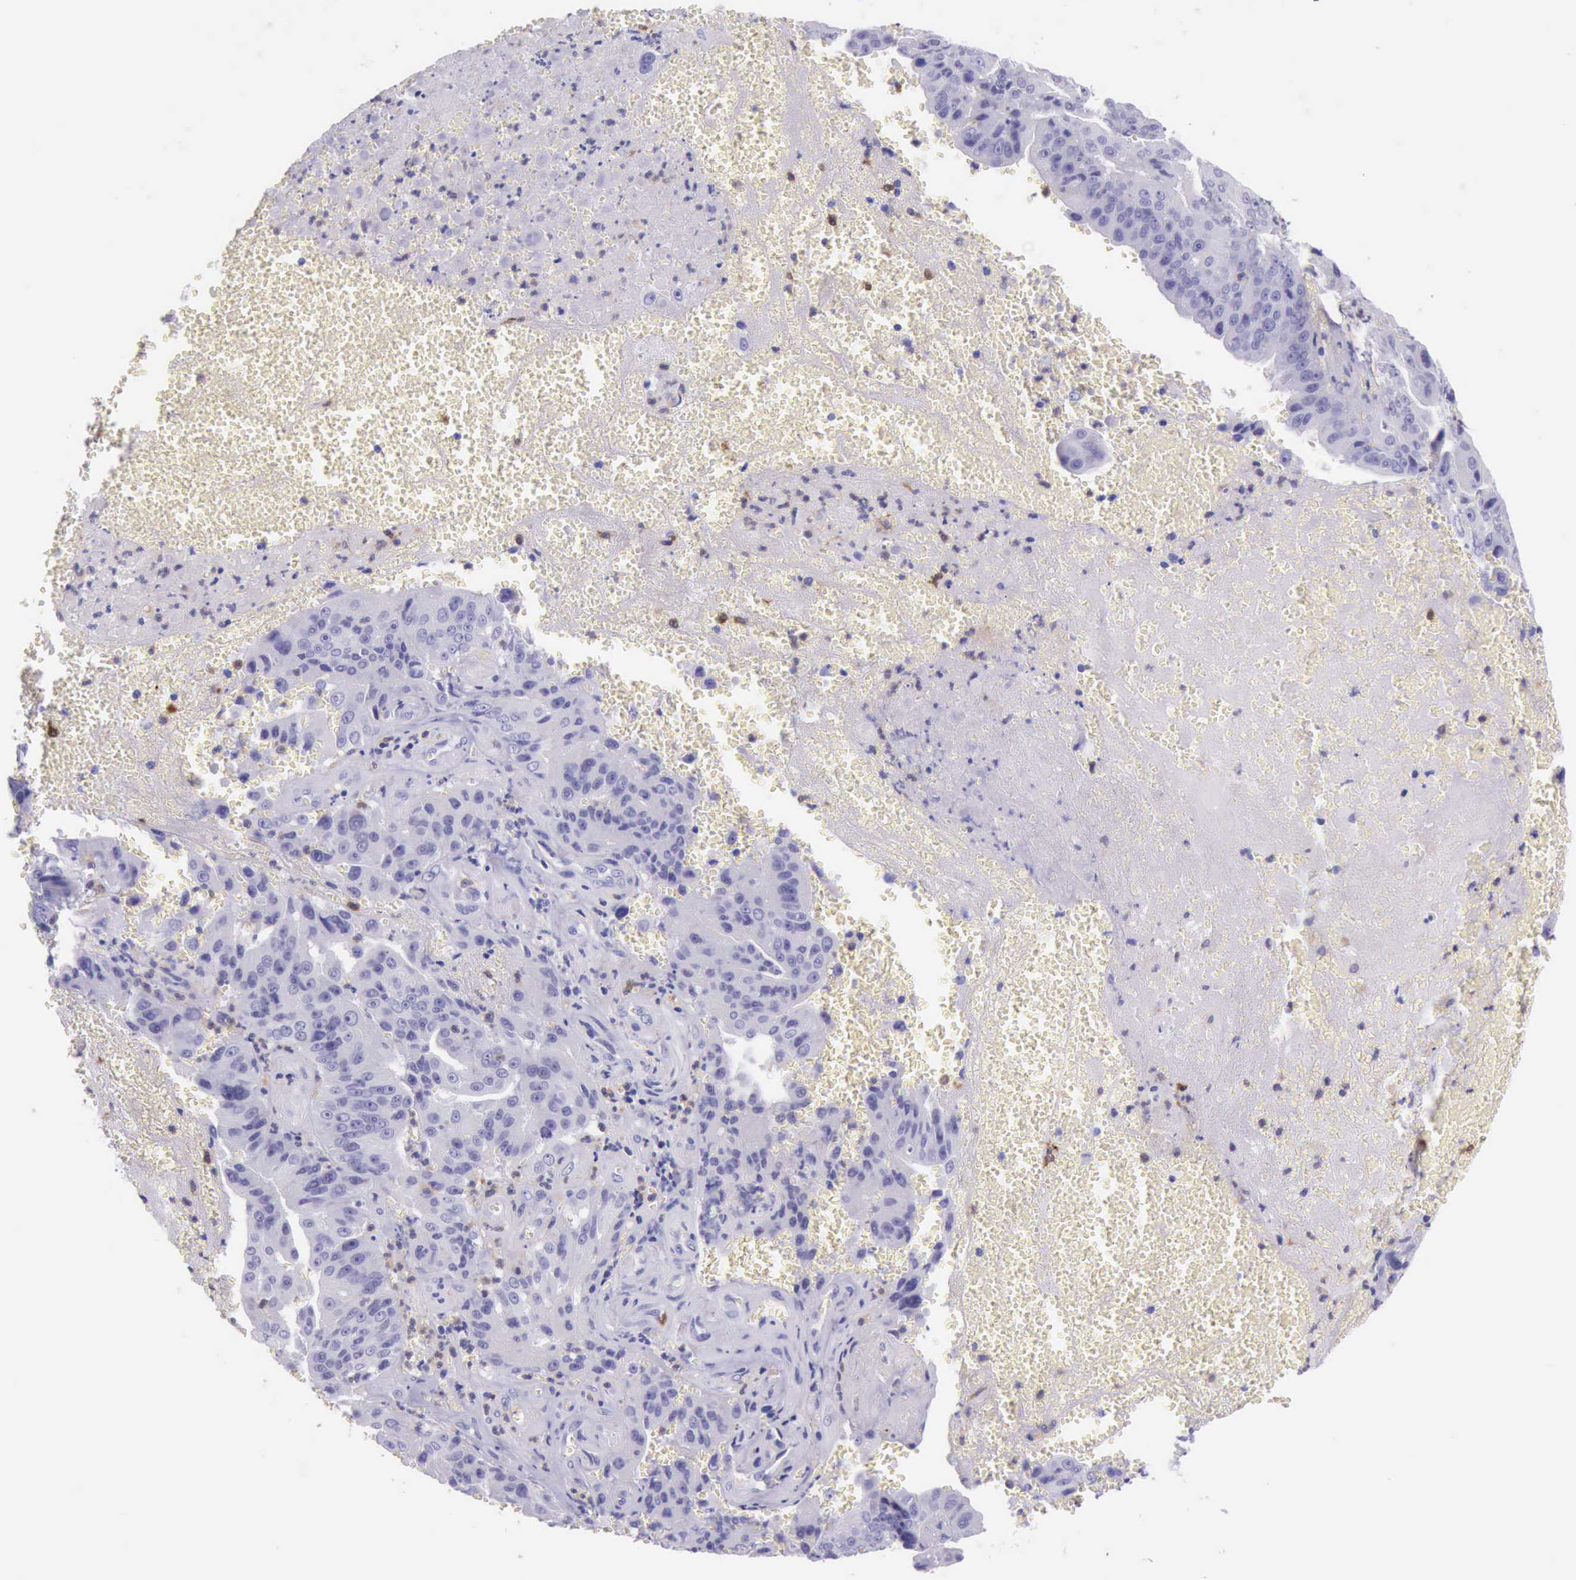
{"staining": {"intensity": "negative", "quantity": "none", "location": "none"}, "tissue": "liver cancer", "cell_type": "Tumor cells", "image_type": "cancer", "snomed": [{"axis": "morphology", "description": "Cholangiocarcinoma"}, {"axis": "topography", "description": "Liver"}], "caption": "Immunohistochemistry image of neoplastic tissue: human liver cancer stained with DAB shows no significant protein staining in tumor cells.", "gene": "BTK", "patient": {"sex": "female", "age": 79}}